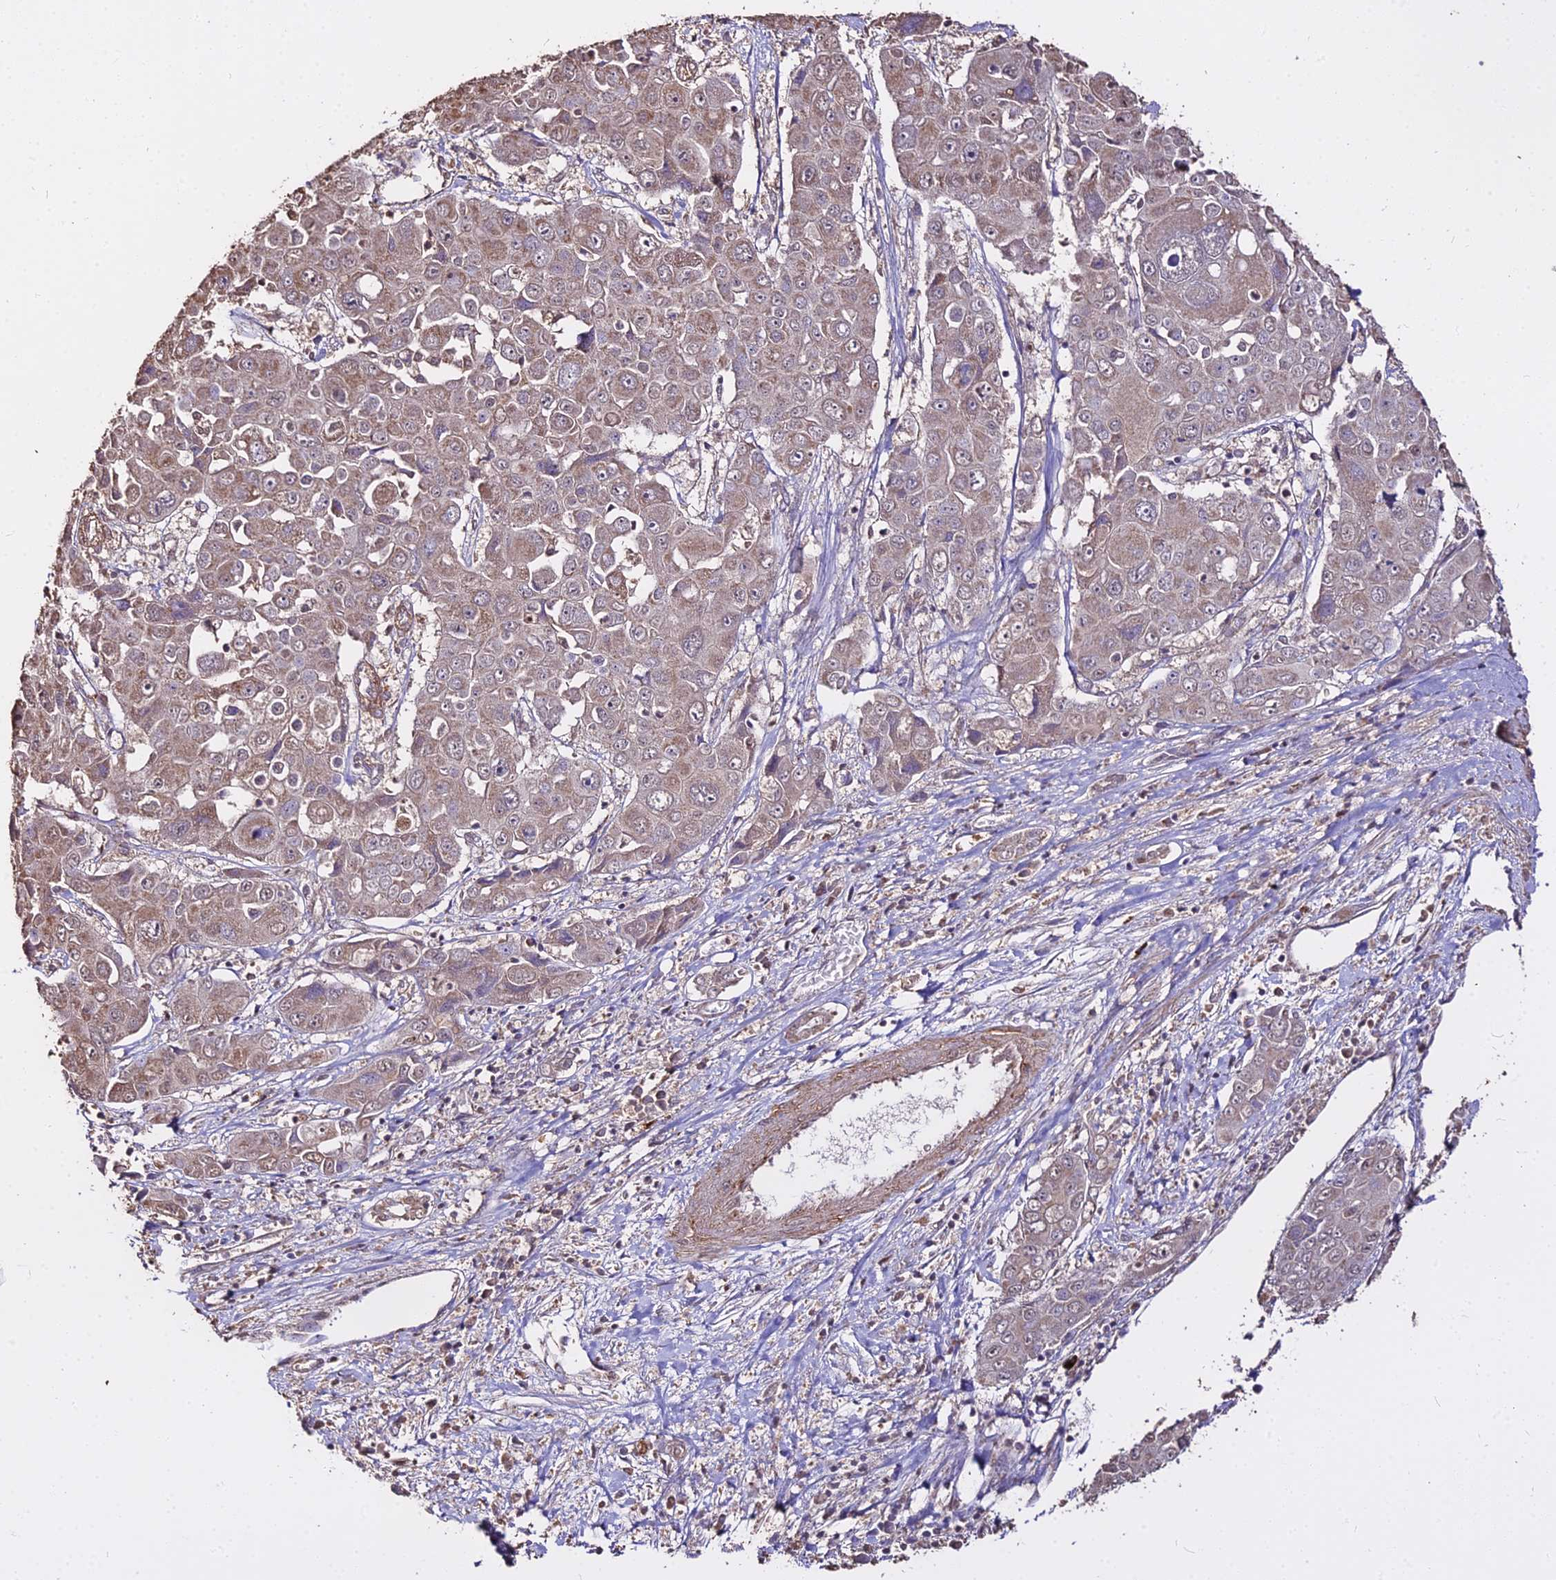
{"staining": {"intensity": "weak", "quantity": ">75%", "location": "cytoplasmic/membranous"}, "tissue": "liver cancer", "cell_type": "Tumor cells", "image_type": "cancer", "snomed": [{"axis": "morphology", "description": "Cholangiocarcinoma"}, {"axis": "topography", "description": "Liver"}], "caption": "A micrograph showing weak cytoplasmic/membranous expression in about >75% of tumor cells in liver cancer, as visualized by brown immunohistochemical staining.", "gene": "METTL13", "patient": {"sex": "male", "age": 67}}